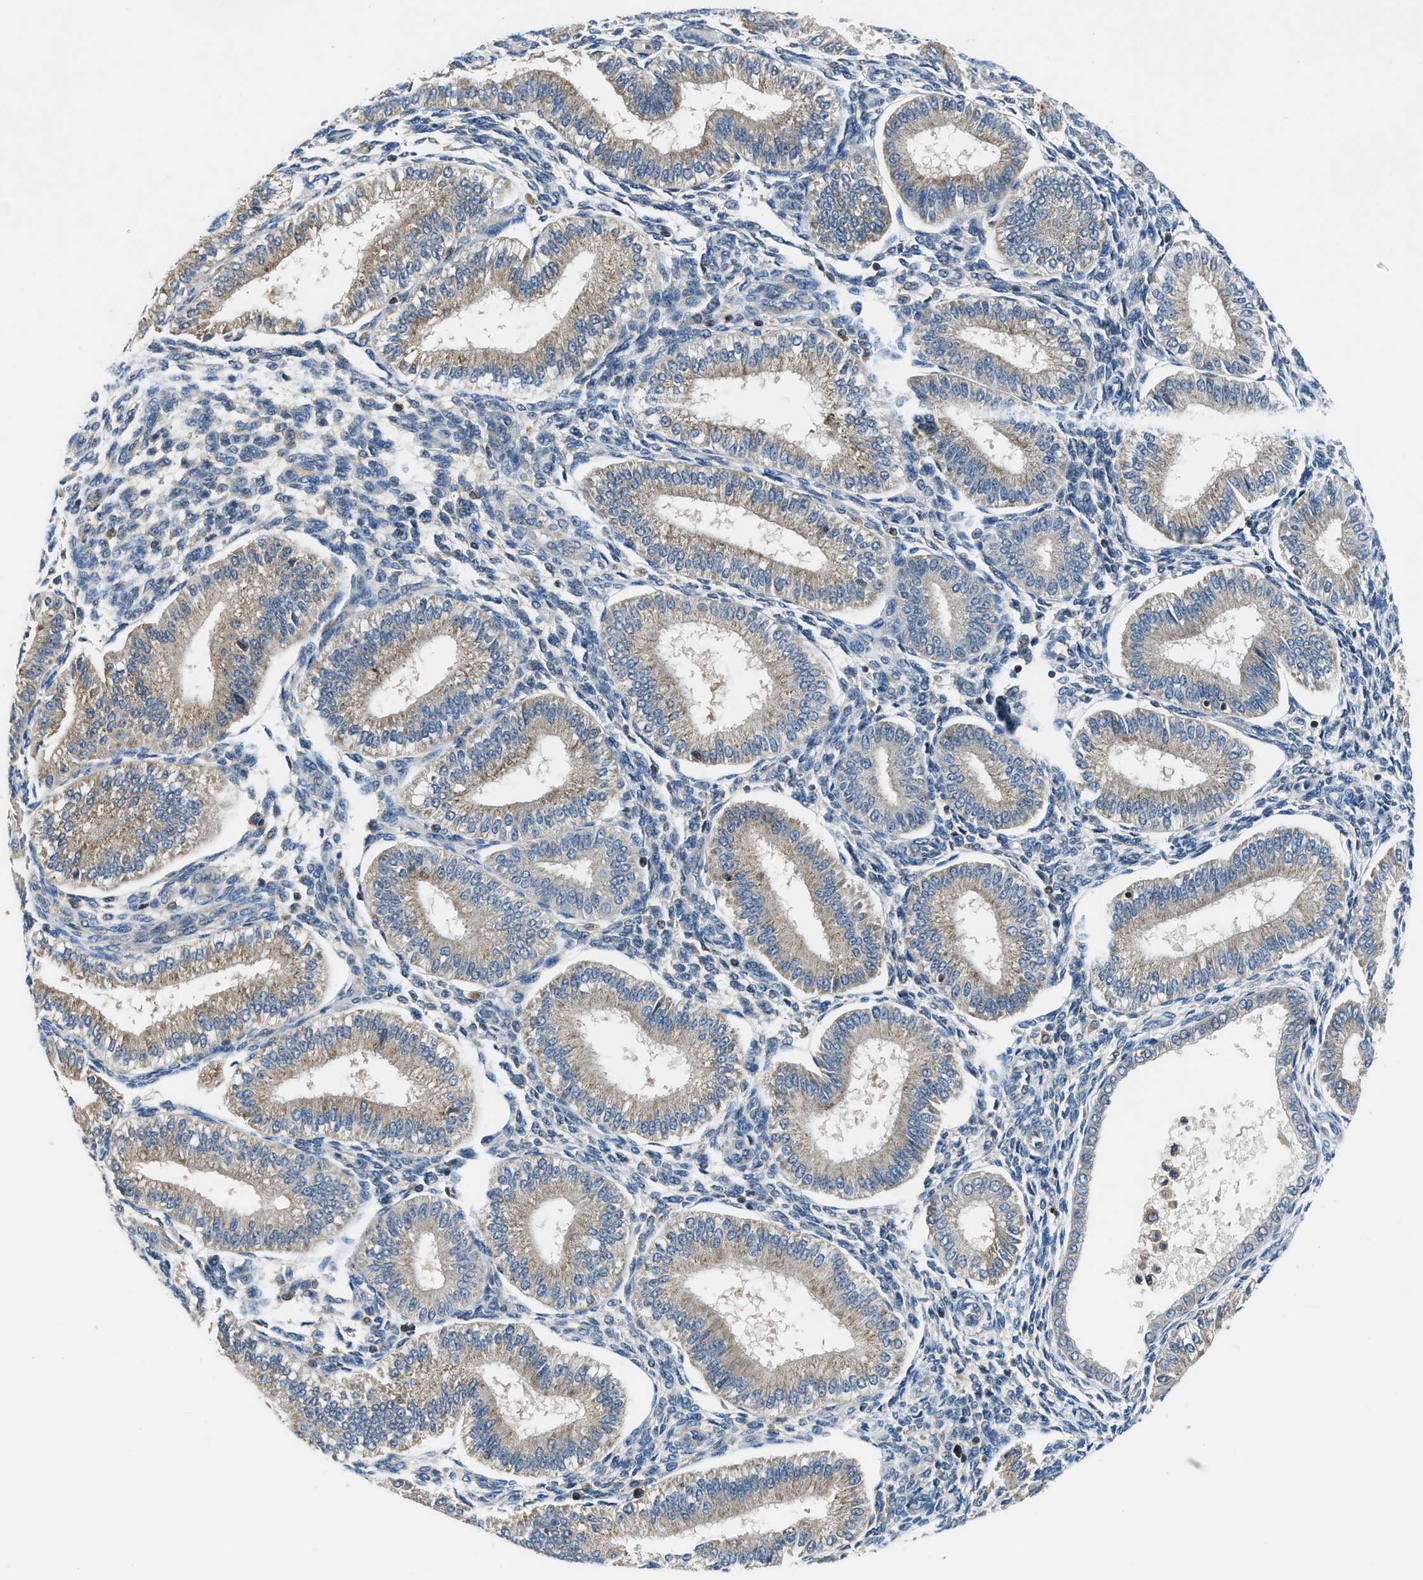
{"staining": {"intensity": "negative", "quantity": "none", "location": "none"}, "tissue": "endometrium", "cell_type": "Cells in endometrial stroma", "image_type": "normal", "snomed": [{"axis": "morphology", "description": "Normal tissue, NOS"}, {"axis": "topography", "description": "Endometrium"}], "caption": "Protein analysis of normal endometrium reveals no significant staining in cells in endometrial stroma. (DAB (3,3'-diaminobenzidine) immunohistochemistry visualized using brightfield microscopy, high magnification).", "gene": "PAFAH2", "patient": {"sex": "female", "age": 39}}